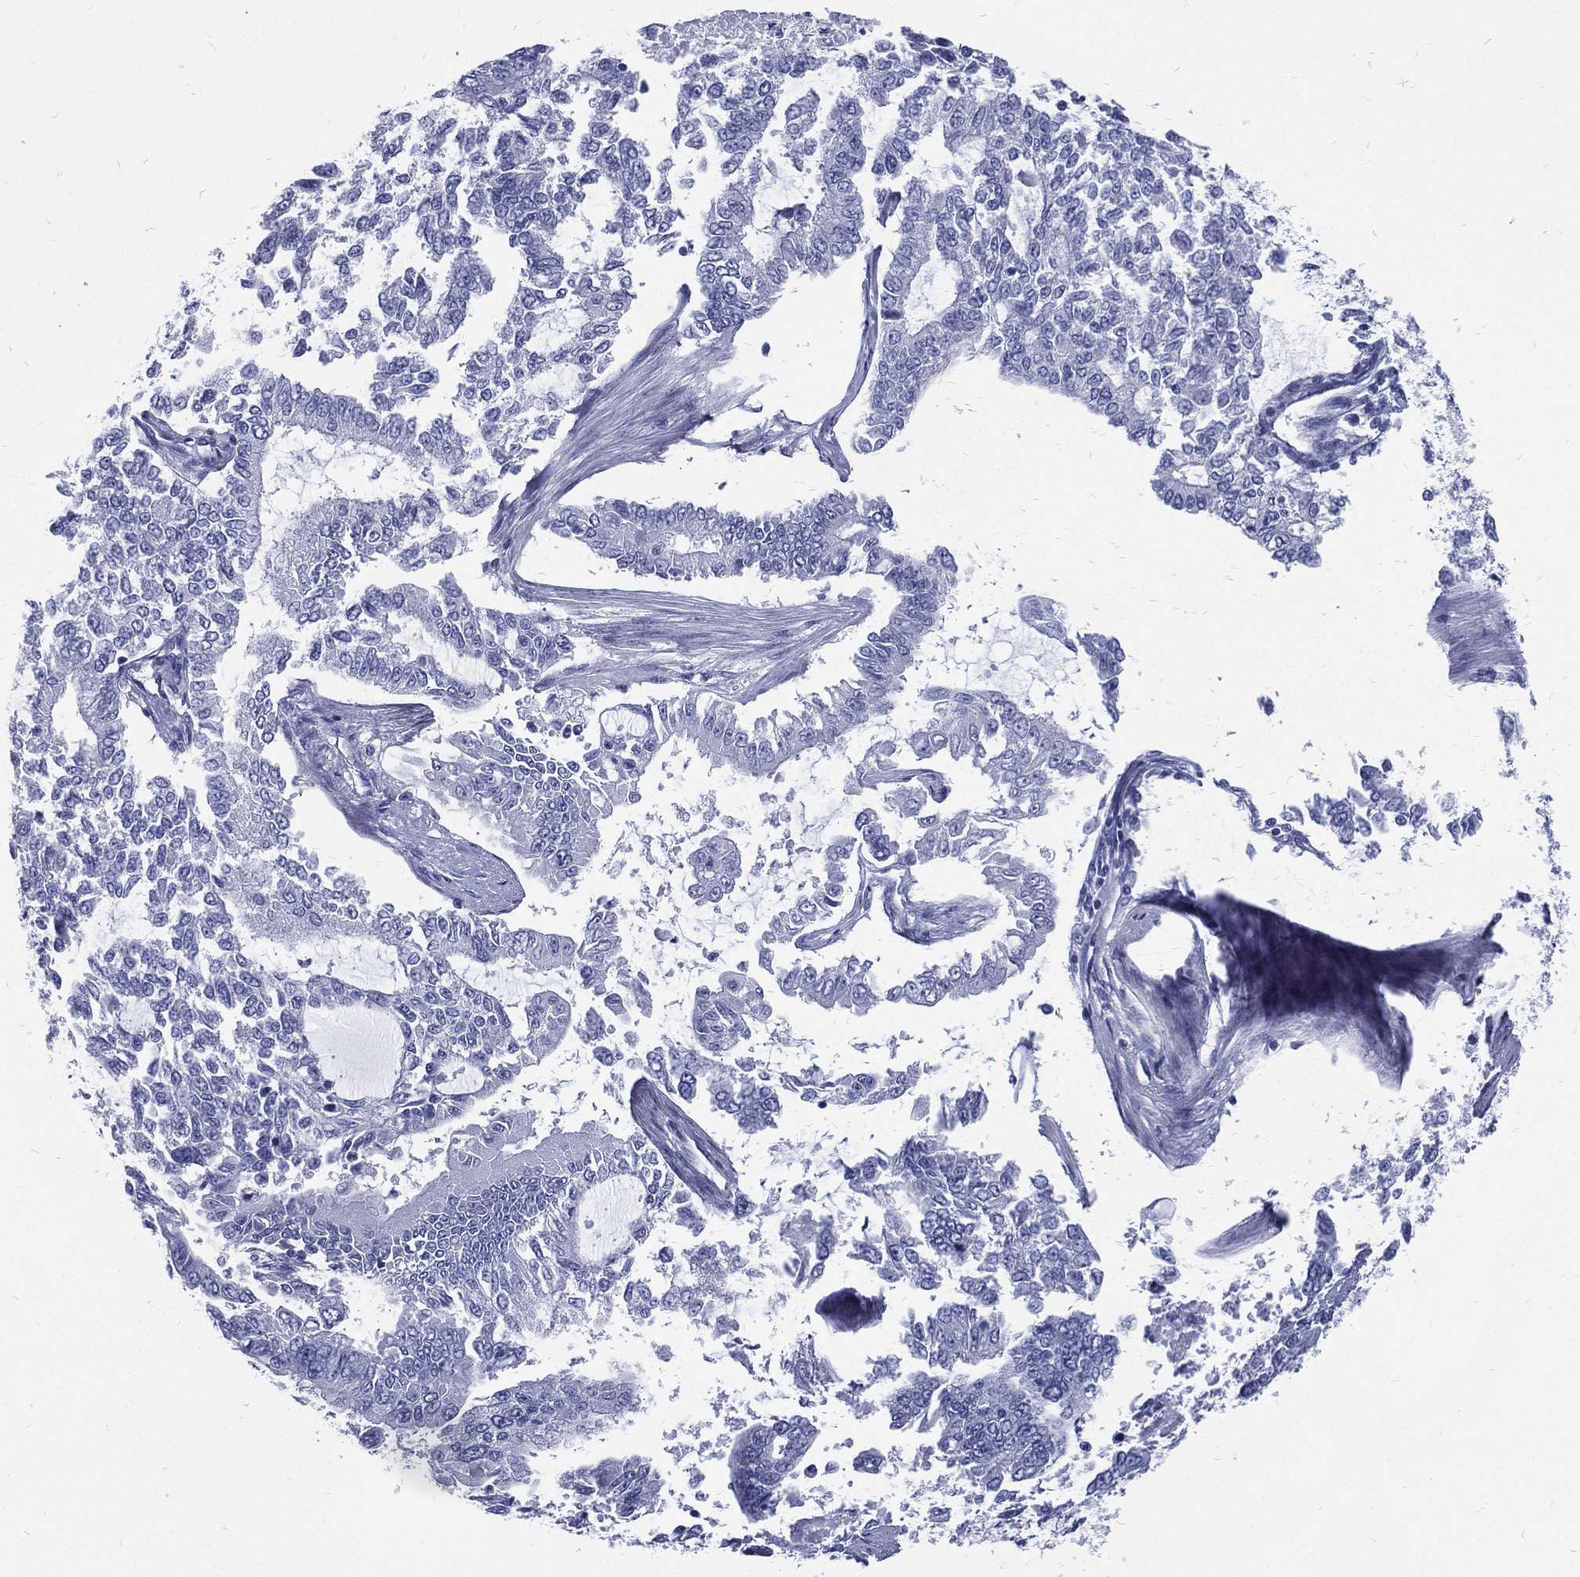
{"staining": {"intensity": "negative", "quantity": "none", "location": "none"}, "tissue": "endometrial cancer", "cell_type": "Tumor cells", "image_type": "cancer", "snomed": [{"axis": "morphology", "description": "Adenocarcinoma, NOS"}, {"axis": "topography", "description": "Uterus"}], "caption": "DAB (3,3'-diaminobenzidine) immunohistochemical staining of endometrial adenocarcinoma demonstrates no significant expression in tumor cells. (DAB (3,3'-diaminobenzidine) IHC with hematoxylin counter stain).", "gene": "RSPH4A", "patient": {"sex": "female", "age": 59}}